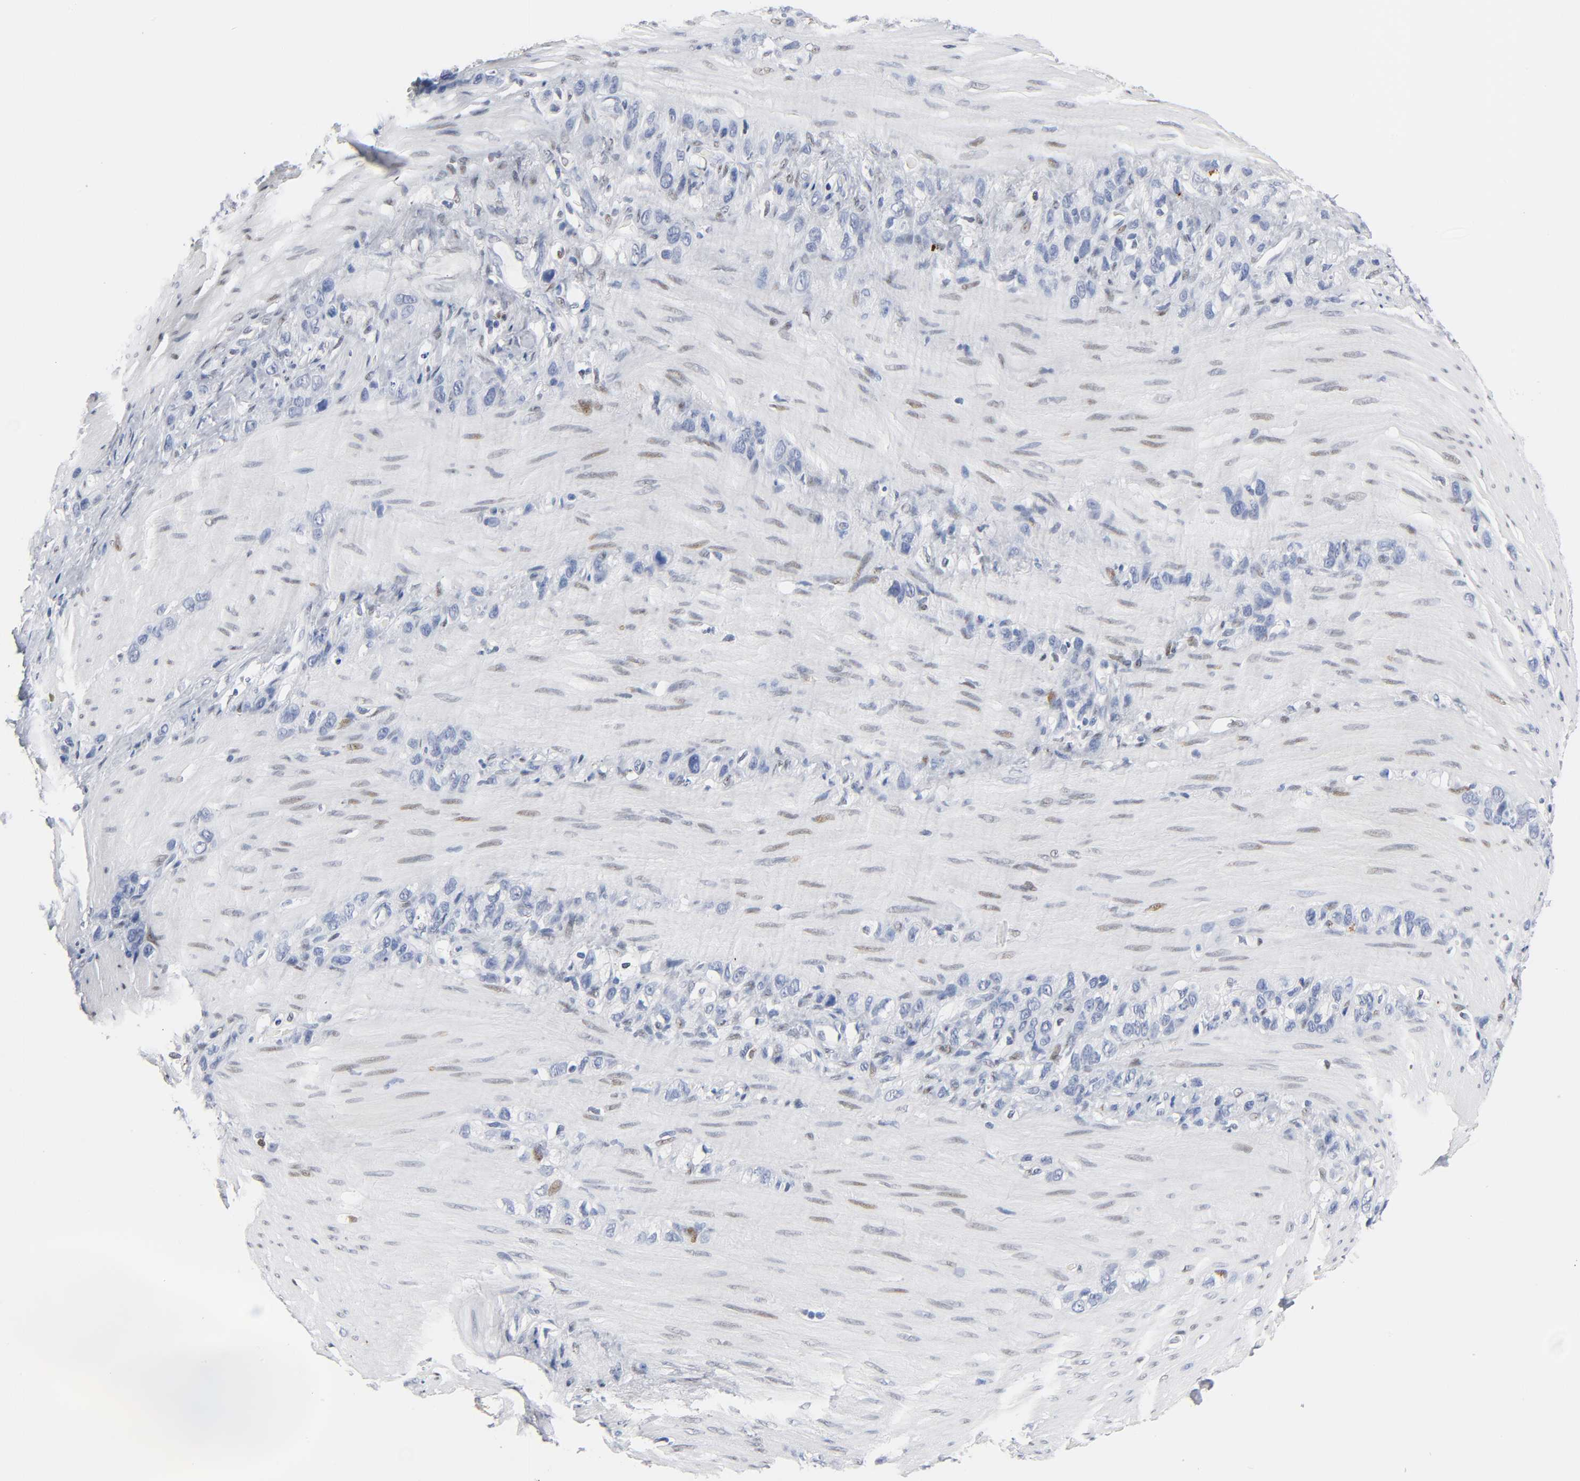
{"staining": {"intensity": "negative", "quantity": "none", "location": "none"}, "tissue": "stomach cancer", "cell_type": "Tumor cells", "image_type": "cancer", "snomed": [{"axis": "morphology", "description": "Normal tissue, NOS"}, {"axis": "morphology", "description": "Adenocarcinoma, NOS"}, {"axis": "morphology", "description": "Adenocarcinoma, High grade"}, {"axis": "topography", "description": "Stomach, upper"}, {"axis": "topography", "description": "Stomach"}], "caption": "IHC of stomach adenocarcinoma exhibits no staining in tumor cells.", "gene": "NAB2", "patient": {"sex": "female", "age": 65}}